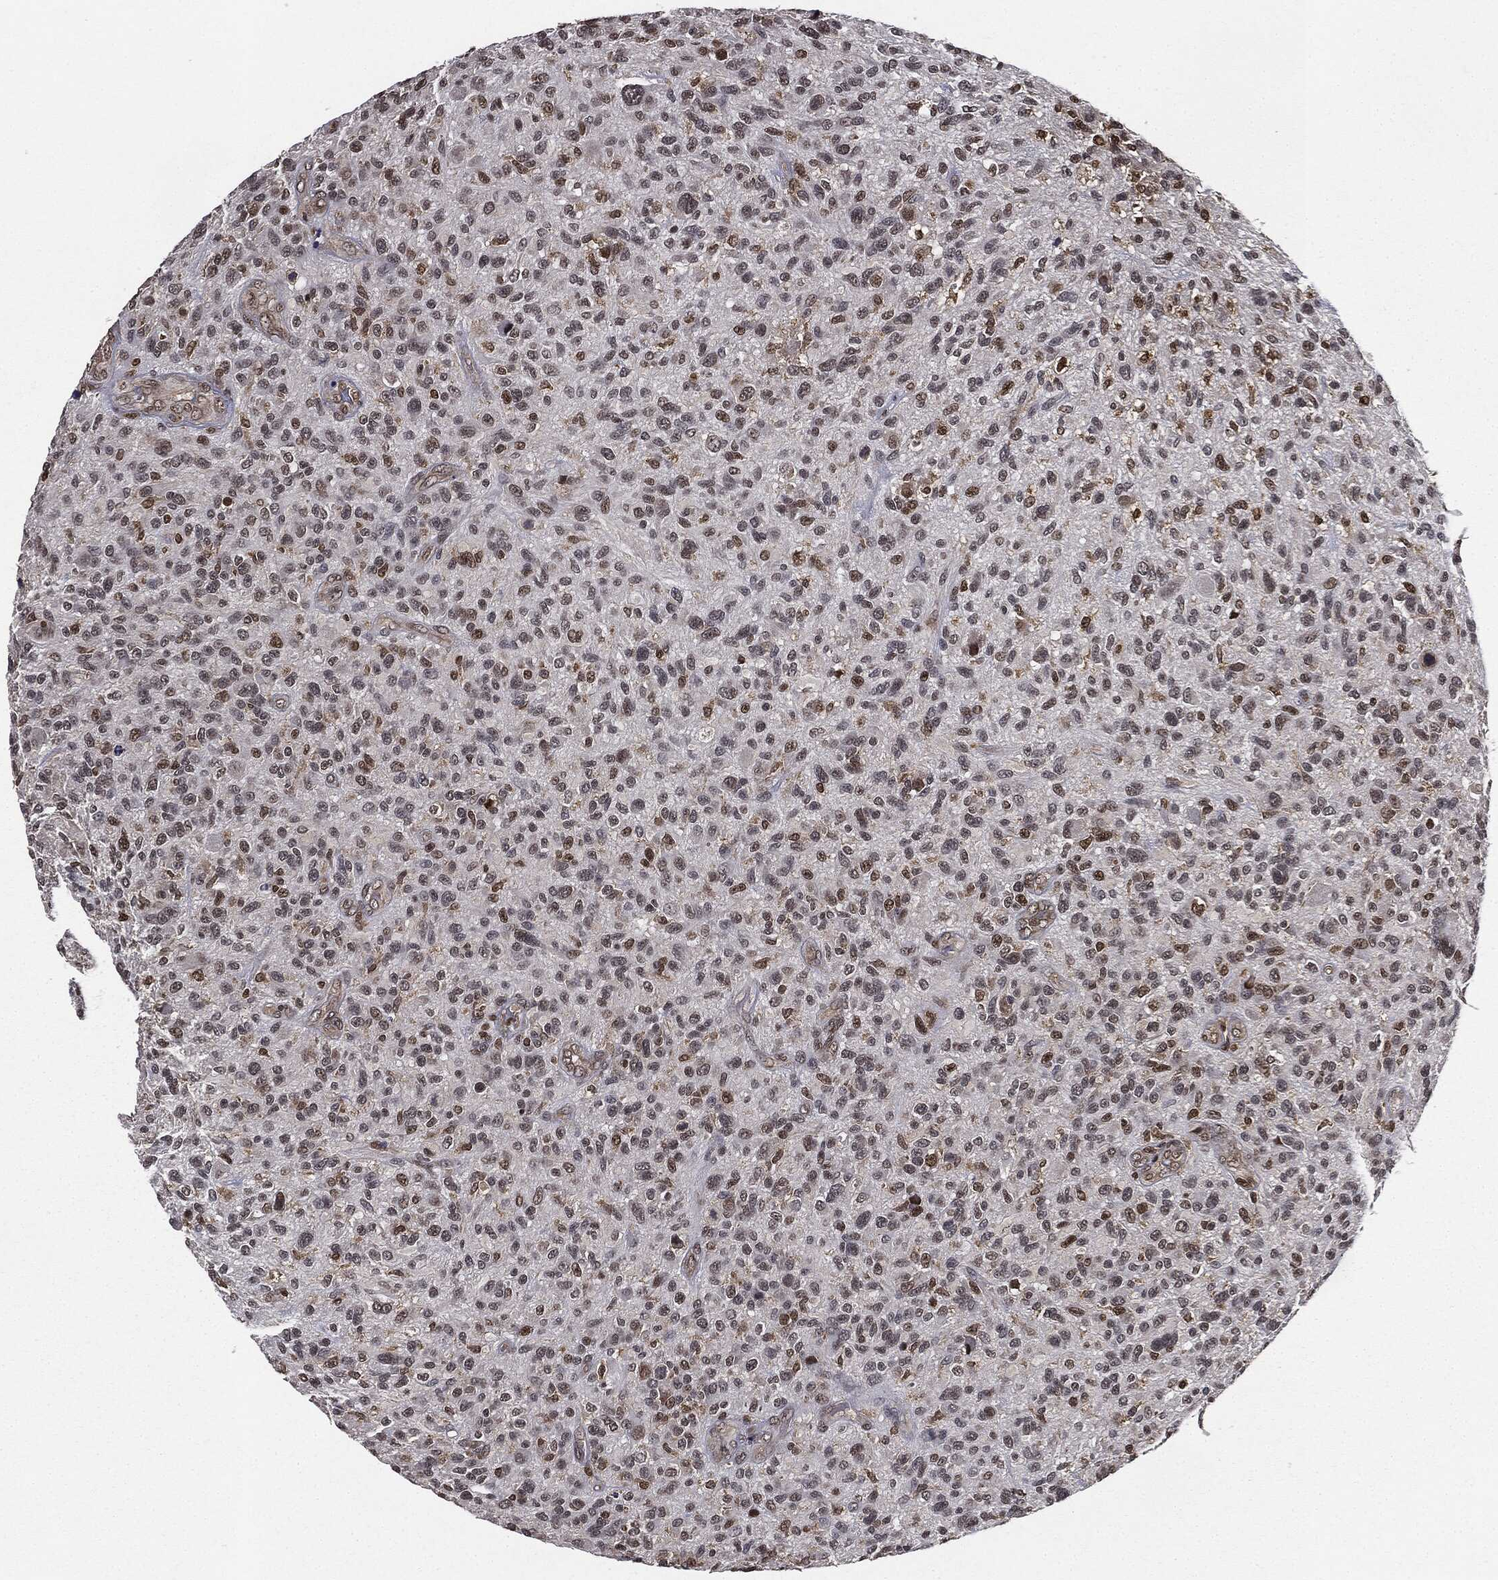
{"staining": {"intensity": "moderate", "quantity": "25%-75%", "location": "nuclear"}, "tissue": "glioma", "cell_type": "Tumor cells", "image_type": "cancer", "snomed": [{"axis": "morphology", "description": "Glioma, malignant, High grade"}, {"axis": "topography", "description": "Brain"}], "caption": "IHC histopathology image of neoplastic tissue: human malignant high-grade glioma stained using IHC exhibits medium levels of moderate protein expression localized specifically in the nuclear of tumor cells, appearing as a nuclear brown color.", "gene": "TBC1D22A", "patient": {"sex": "male", "age": 47}}